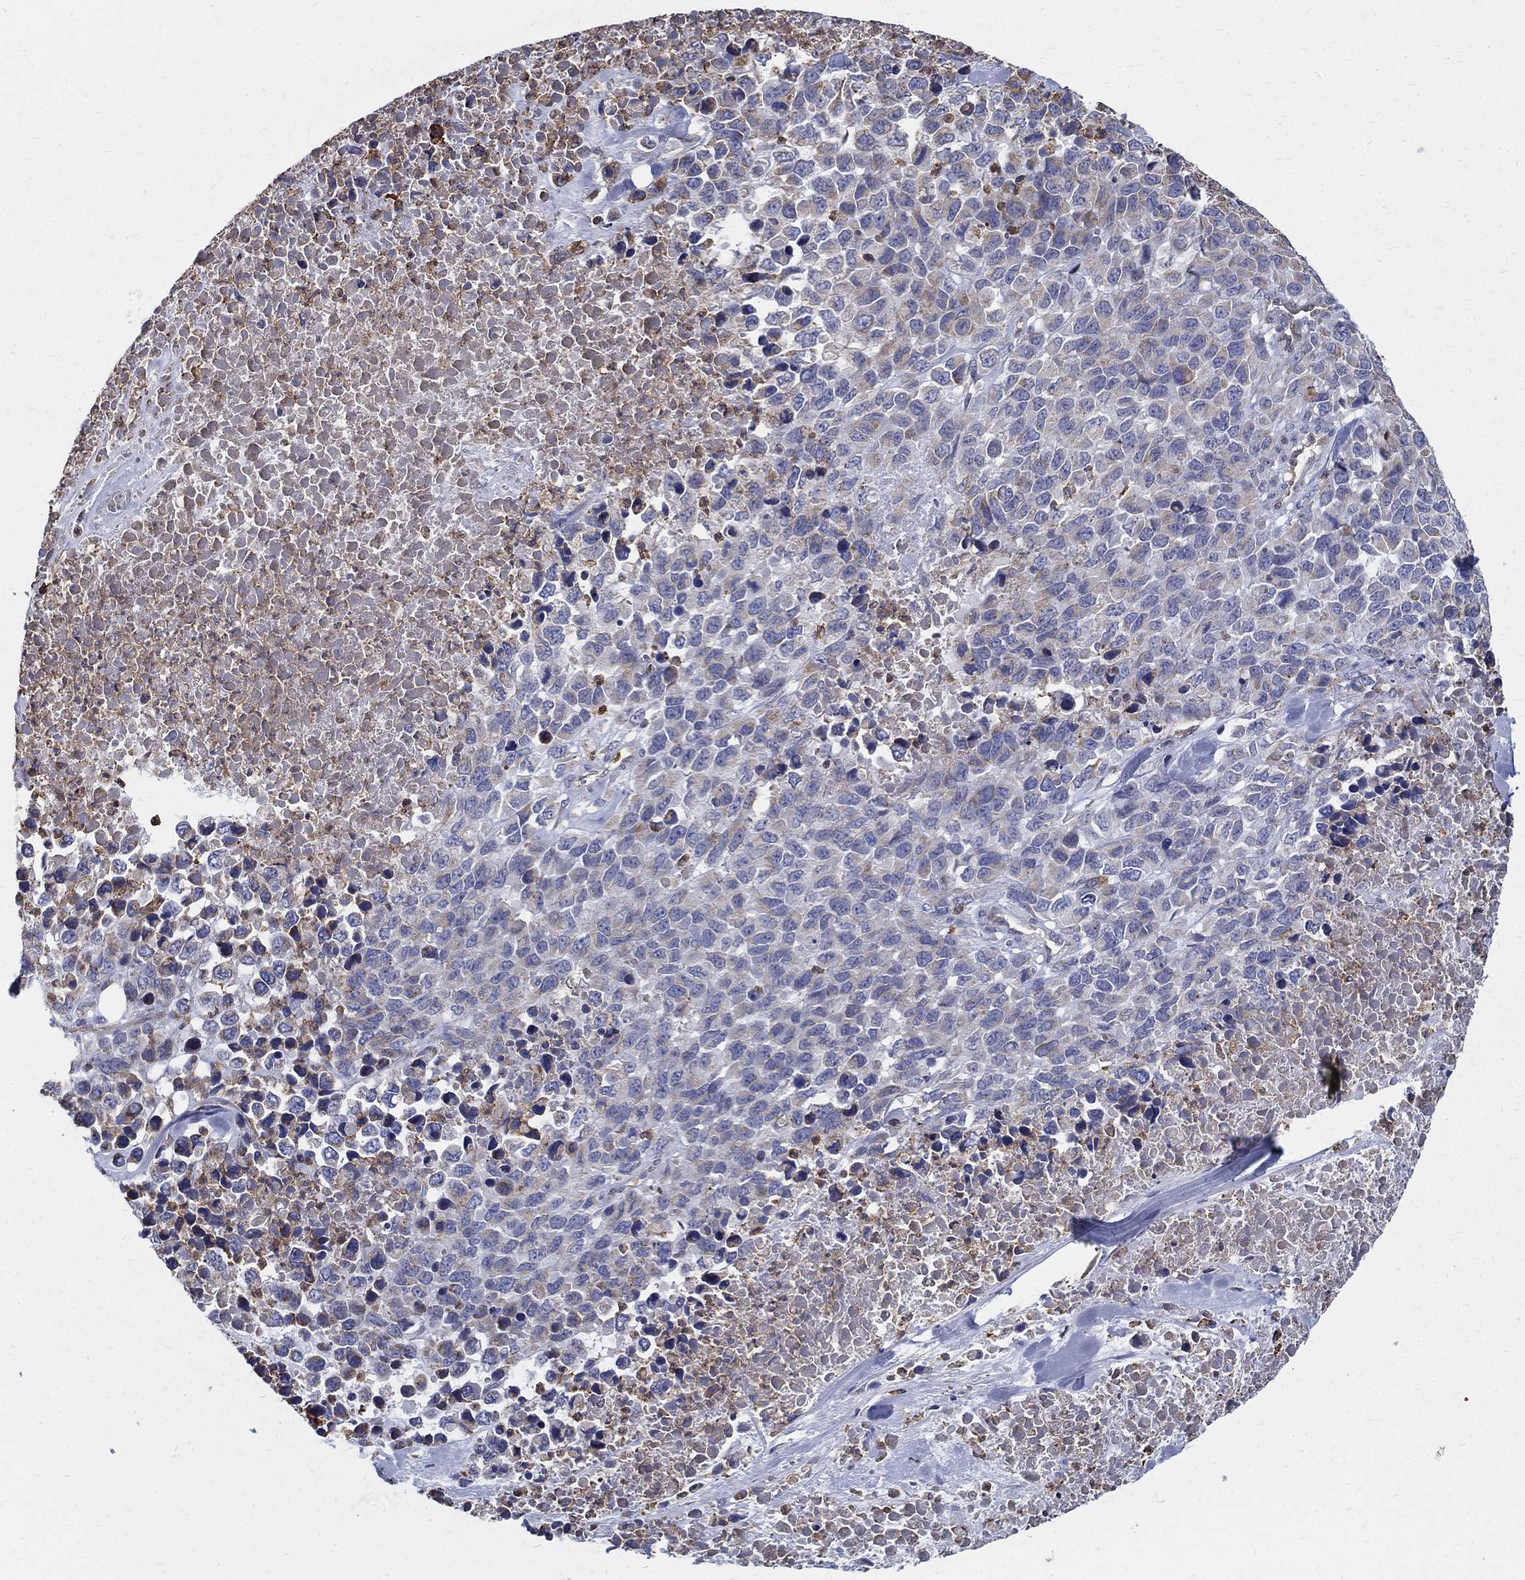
{"staining": {"intensity": "weak", "quantity": "<25%", "location": "cytoplasmic/membranous"}, "tissue": "melanoma", "cell_type": "Tumor cells", "image_type": "cancer", "snomed": [{"axis": "morphology", "description": "Malignant melanoma, Metastatic site"}, {"axis": "topography", "description": "Skin"}], "caption": "Tumor cells show no significant expression in melanoma. (DAB (3,3'-diaminobenzidine) immunohistochemistry visualized using brightfield microscopy, high magnification).", "gene": "AGAP2", "patient": {"sex": "male", "age": 84}}